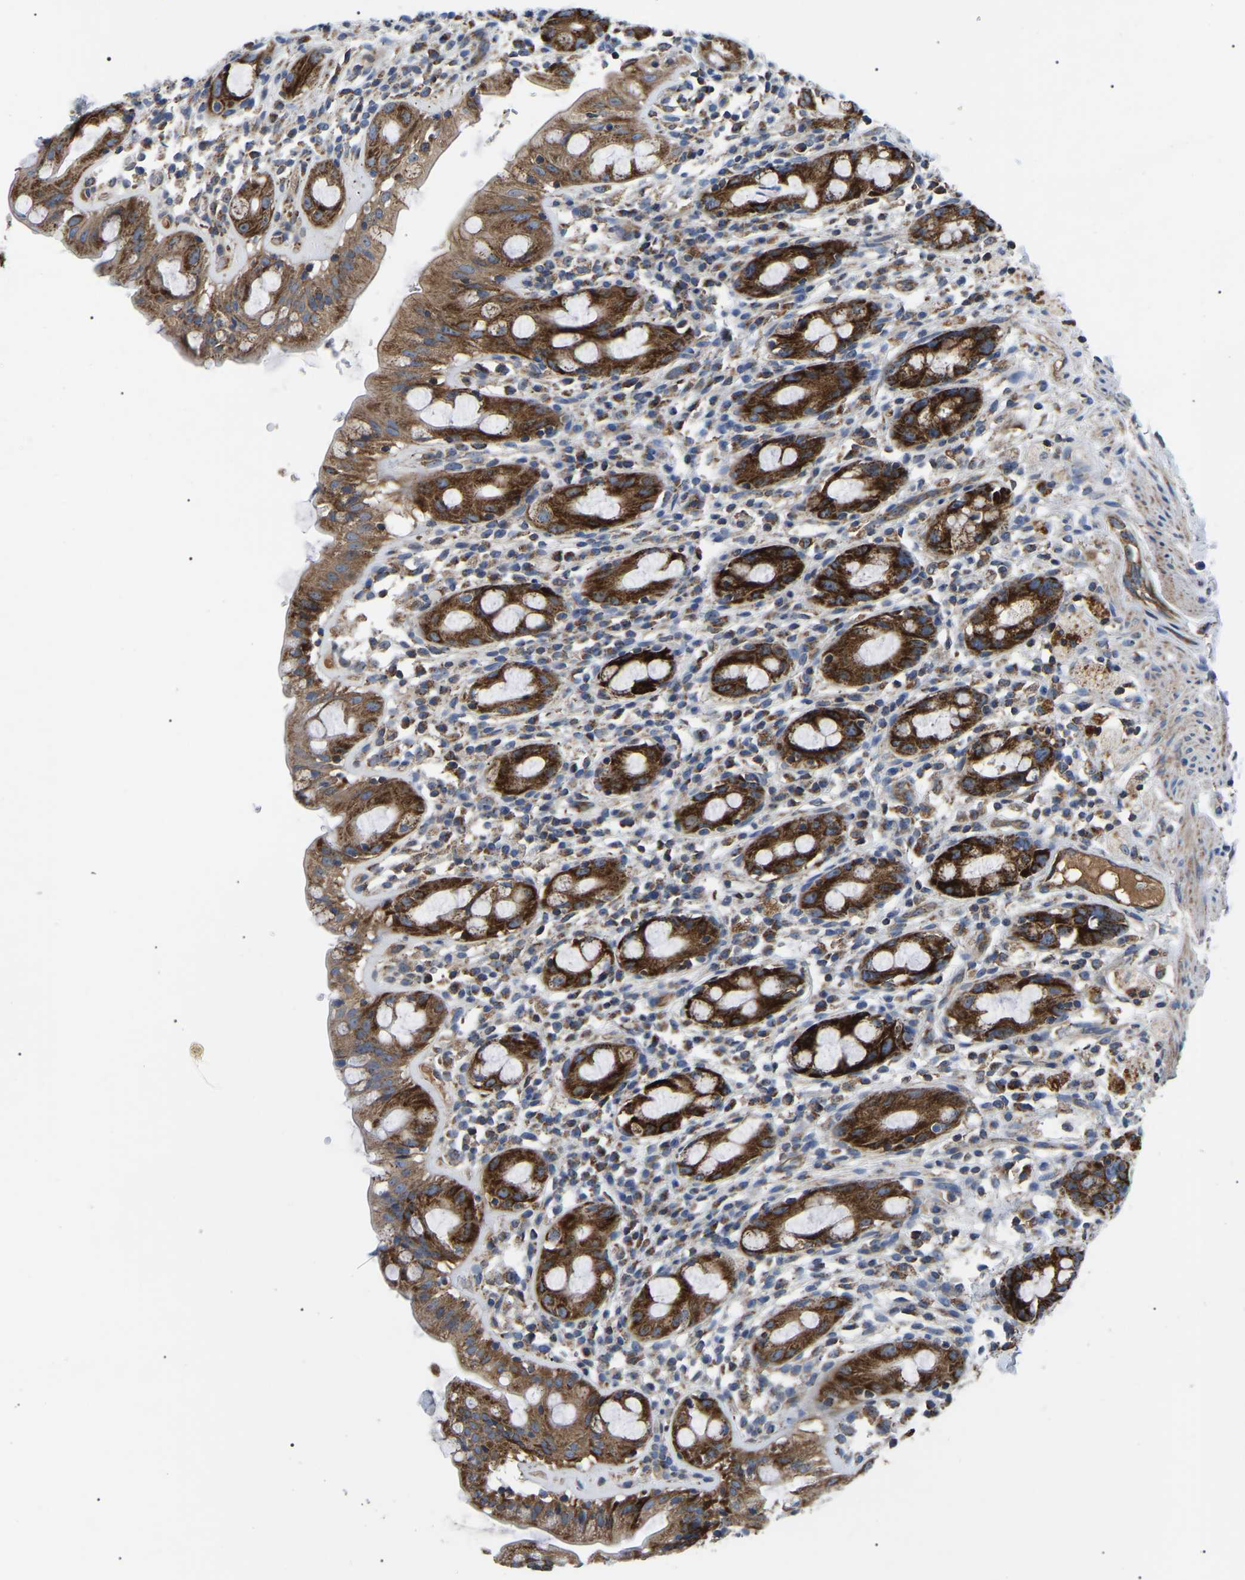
{"staining": {"intensity": "strong", "quantity": ">75%", "location": "cytoplasmic/membranous"}, "tissue": "rectum", "cell_type": "Glandular cells", "image_type": "normal", "snomed": [{"axis": "morphology", "description": "Normal tissue, NOS"}, {"axis": "topography", "description": "Rectum"}], "caption": "Immunohistochemical staining of benign human rectum reveals strong cytoplasmic/membranous protein positivity in approximately >75% of glandular cells. The protein of interest is stained brown, and the nuclei are stained in blue (DAB IHC with brightfield microscopy, high magnification).", "gene": "PPM1E", "patient": {"sex": "male", "age": 44}}